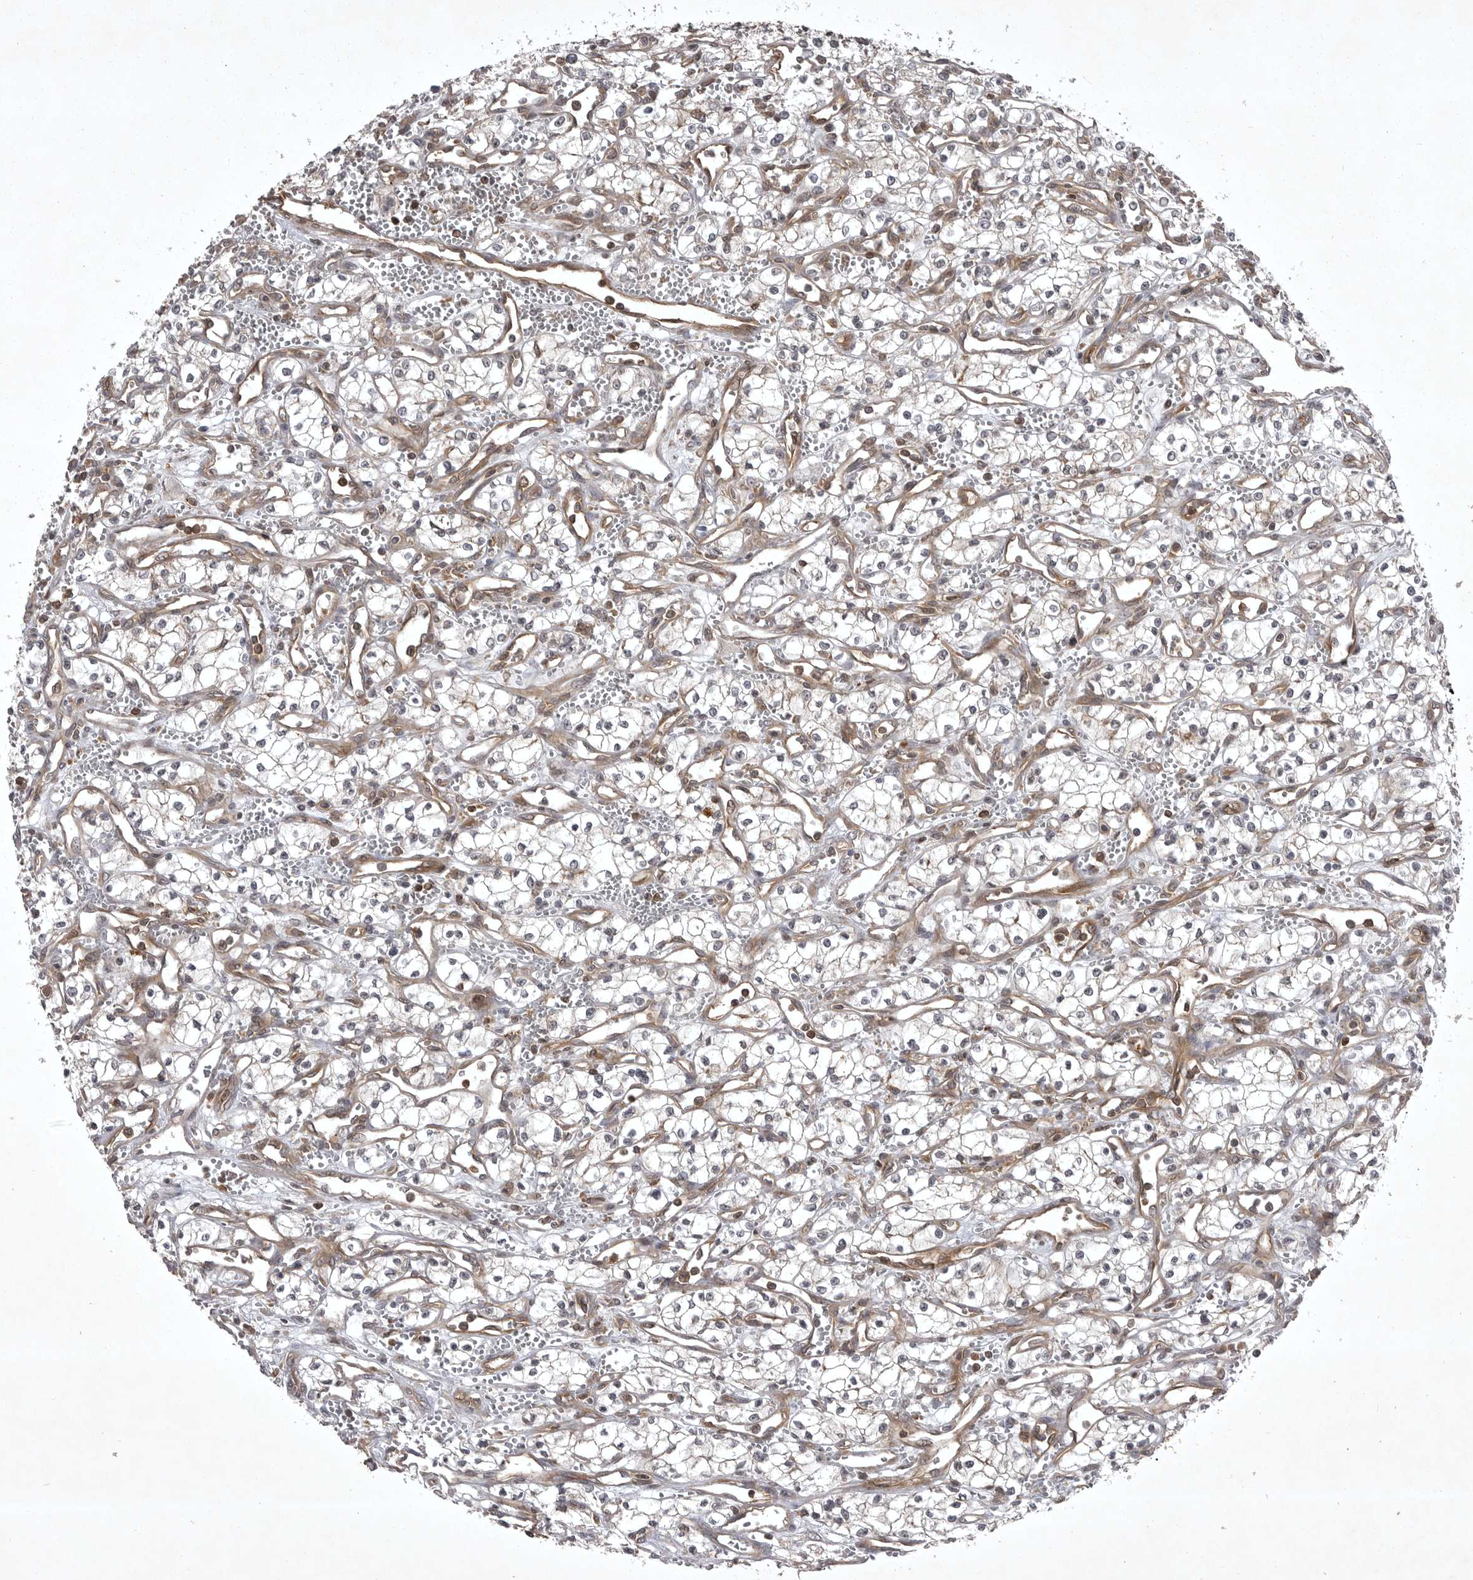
{"staining": {"intensity": "weak", "quantity": "25%-75%", "location": "cytoplasmic/membranous"}, "tissue": "renal cancer", "cell_type": "Tumor cells", "image_type": "cancer", "snomed": [{"axis": "morphology", "description": "Adenocarcinoma, NOS"}, {"axis": "topography", "description": "Kidney"}], "caption": "IHC (DAB (3,3'-diaminobenzidine)) staining of adenocarcinoma (renal) shows weak cytoplasmic/membranous protein positivity in about 25%-75% of tumor cells.", "gene": "STK24", "patient": {"sex": "male", "age": 59}}